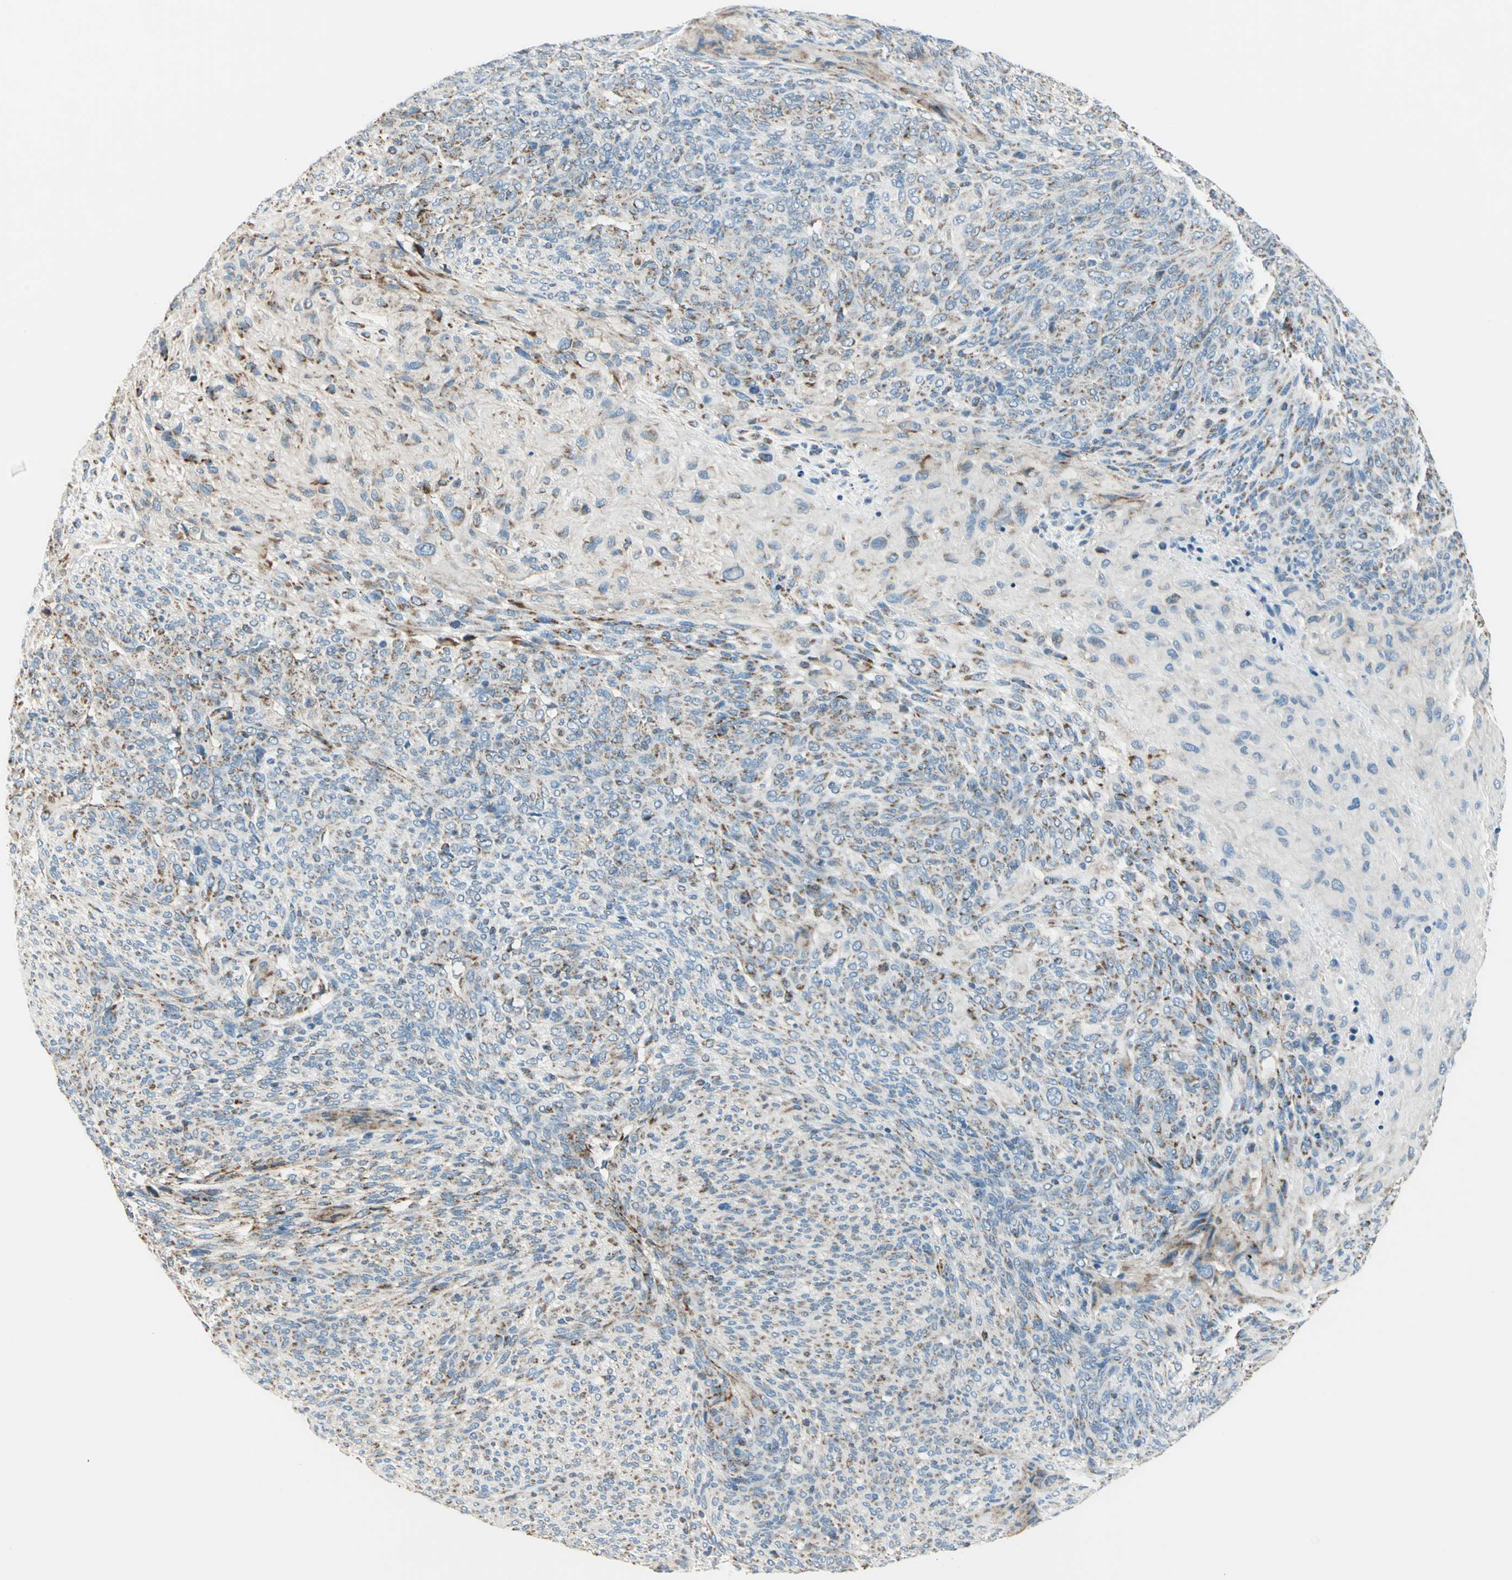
{"staining": {"intensity": "moderate", "quantity": "25%-75%", "location": "cytoplasmic/membranous"}, "tissue": "glioma", "cell_type": "Tumor cells", "image_type": "cancer", "snomed": [{"axis": "morphology", "description": "Glioma, malignant, High grade"}, {"axis": "topography", "description": "Cerebral cortex"}], "caption": "About 25%-75% of tumor cells in glioma exhibit moderate cytoplasmic/membranous protein expression as visualized by brown immunohistochemical staining.", "gene": "ACADM", "patient": {"sex": "female", "age": 55}}